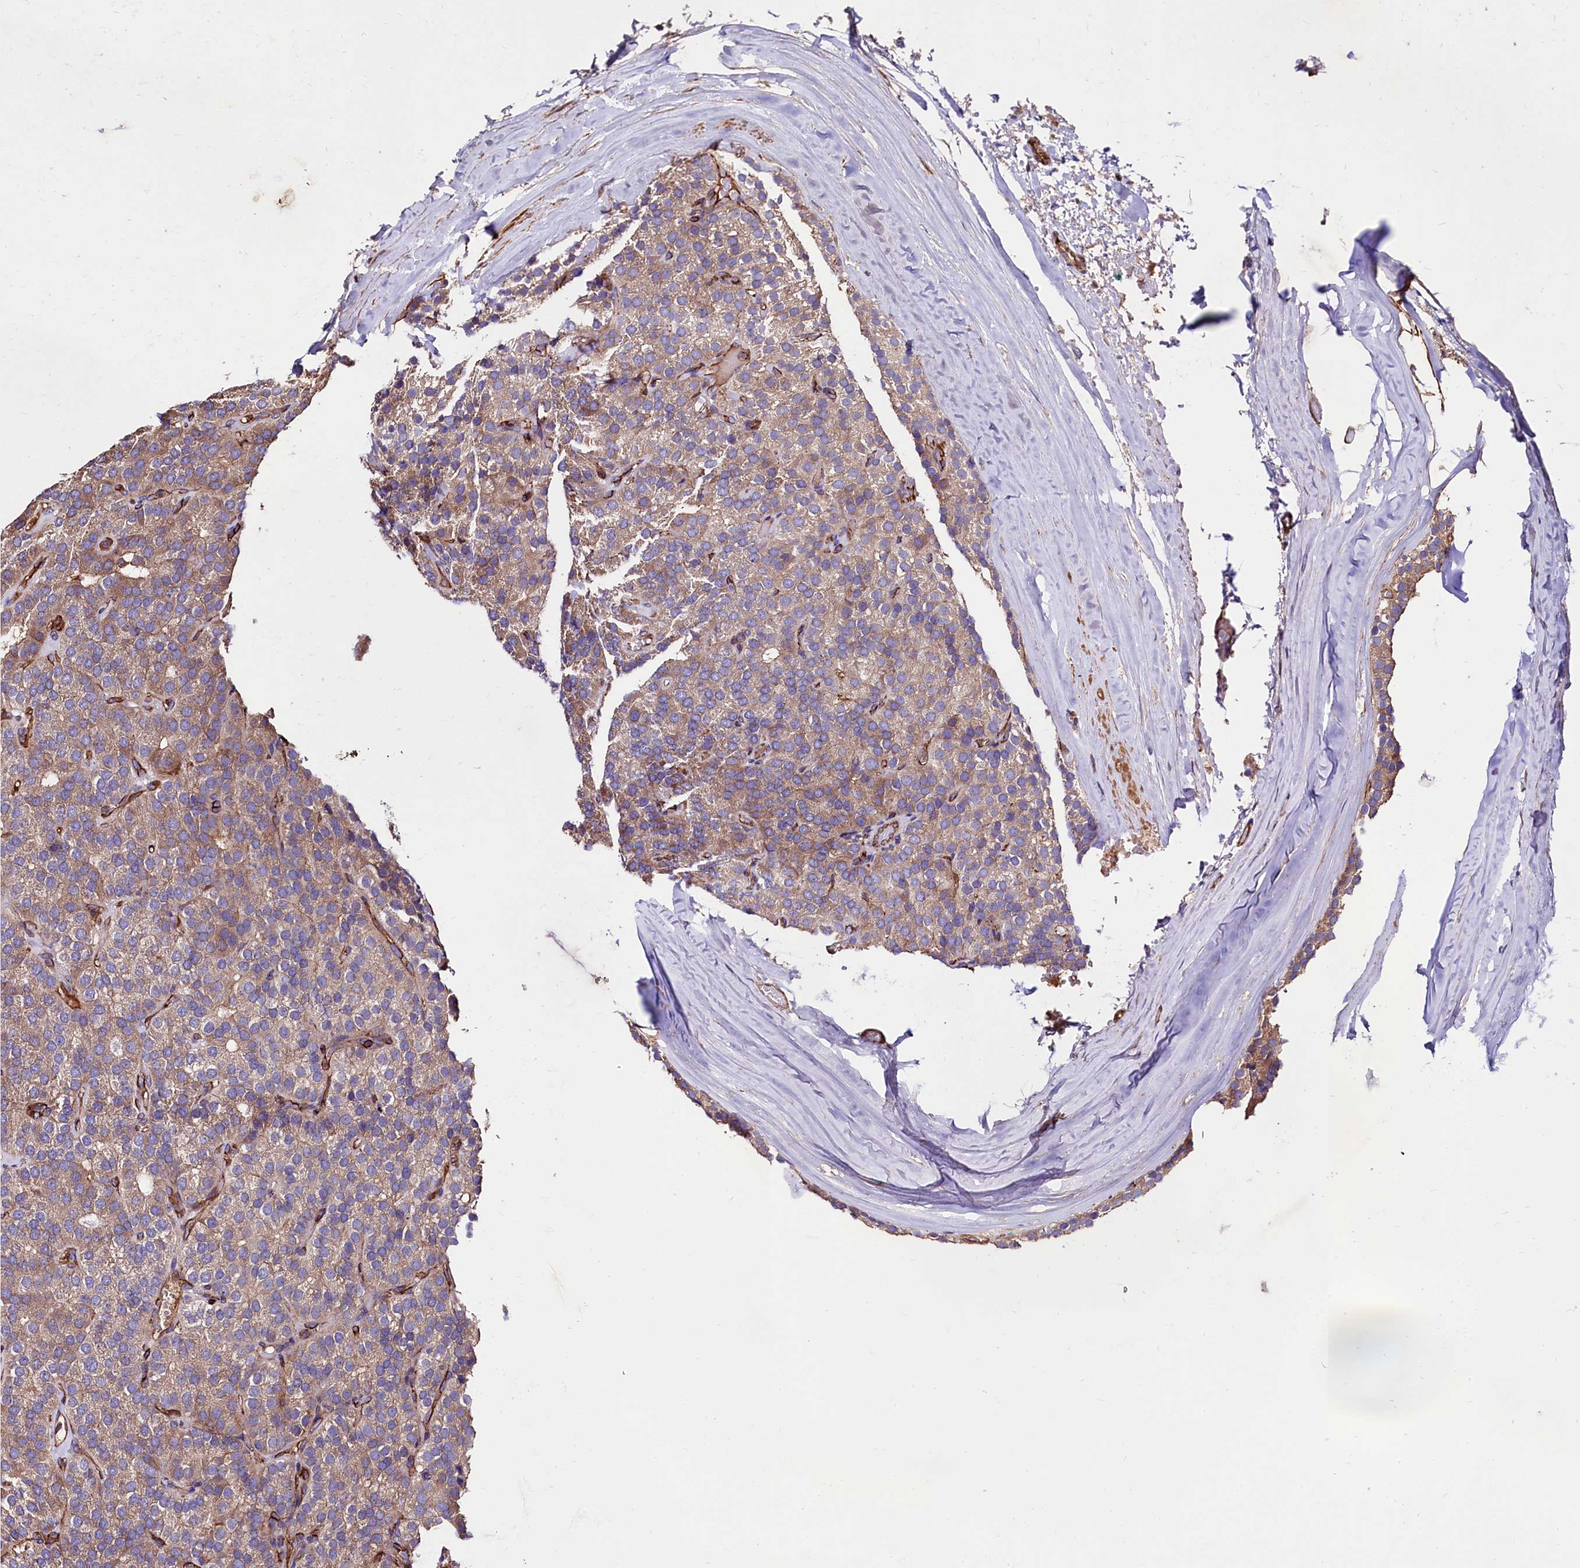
{"staining": {"intensity": "moderate", "quantity": "25%-75%", "location": "cytoplasmic/membranous"}, "tissue": "parathyroid gland", "cell_type": "Glandular cells", "image_type": "normal", "snomed": [{"axis": "morphology", "description": "Normal tissue, NOS"}, {"axis": "morphology", "description": "Adenoma, NOS"}, {"axis": "topography", "description": "Parathyroid gland"}], "caption": "Immunohistochemical staining of unremarkable parathyroid gland demonstrates moderate cytoplasmic/membranous protein staining in approximately 25%-75% of glandular cells.", "gene": "KLHDC4", "patient": {"sex": "female", "age": 86}}